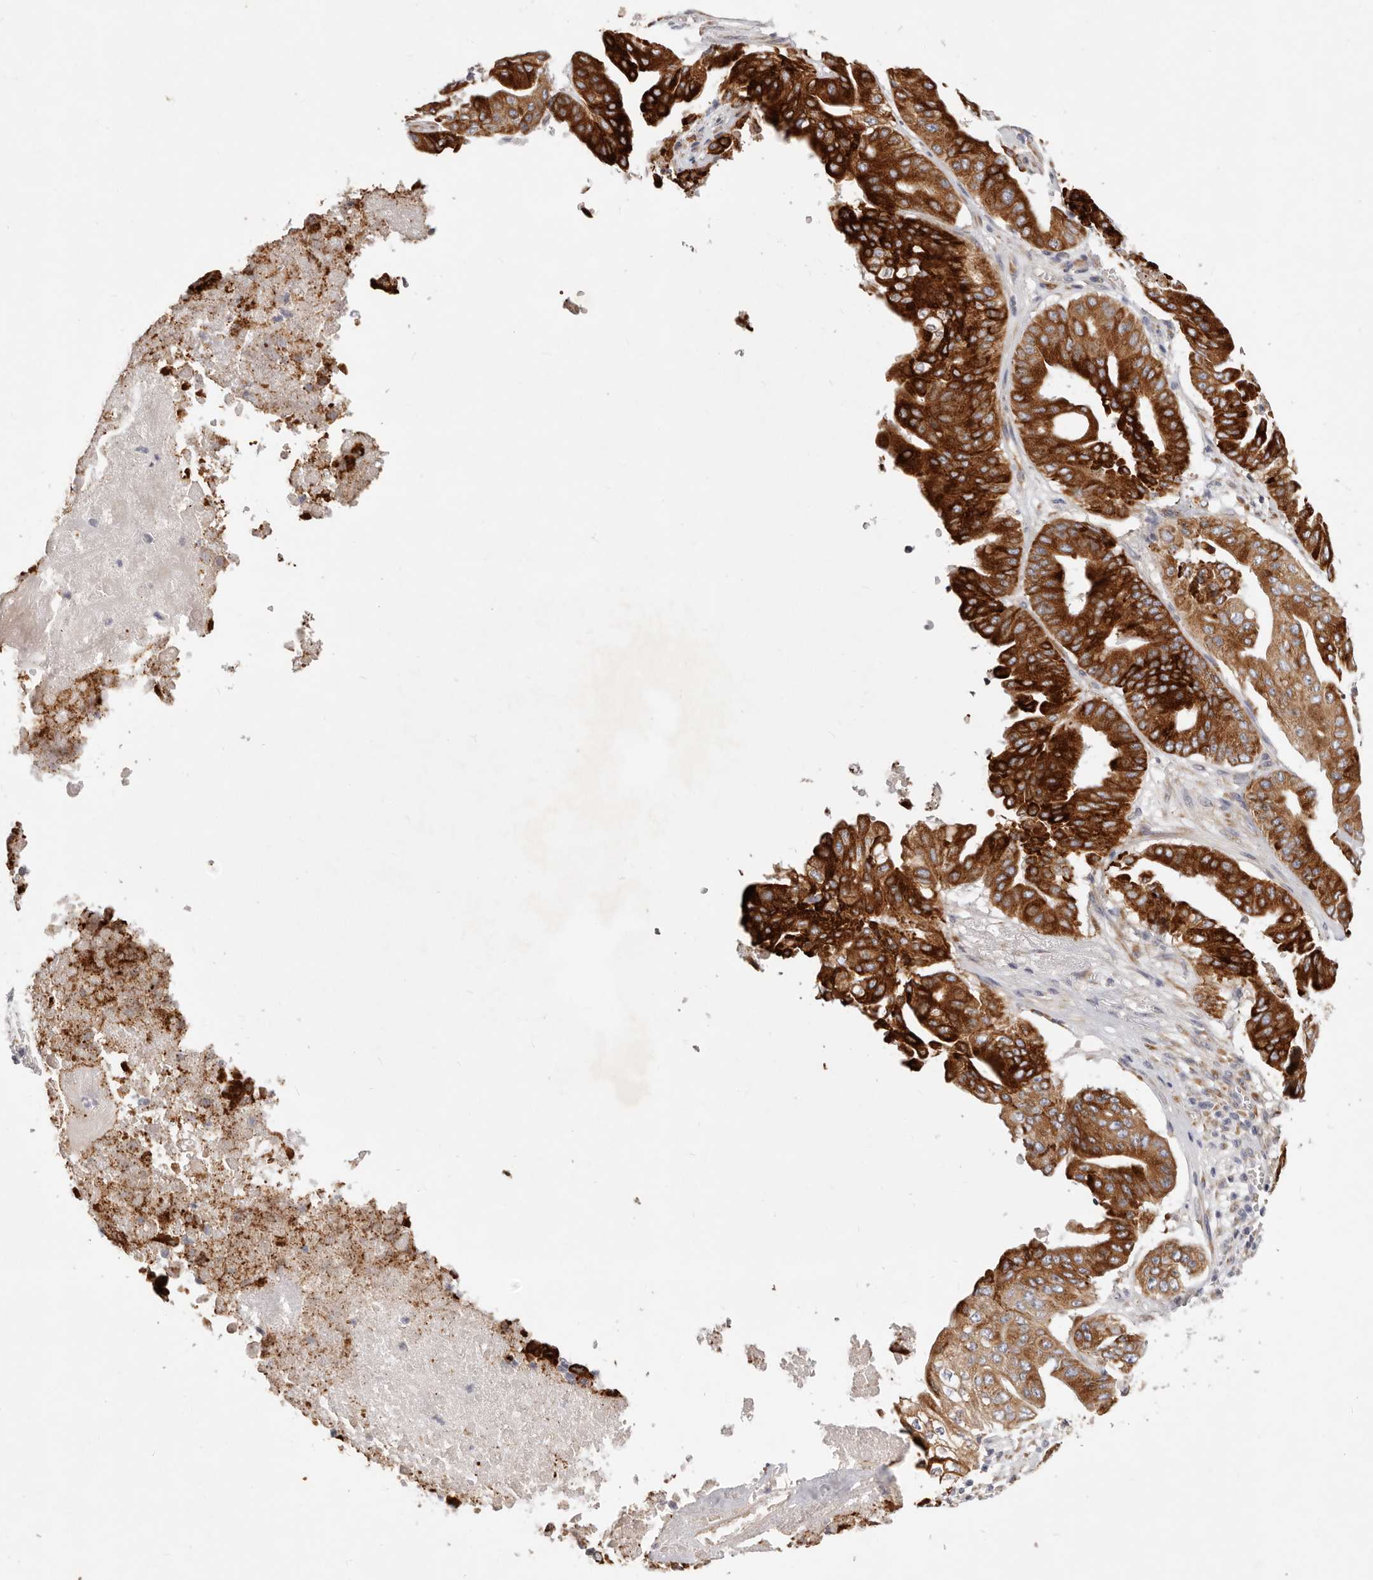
{"staining": {"intensity": "strong", "quantity": ">75%", "location": "cytoplasmic/membranous"}, "tissue": "pancreatic cancer", "cell_type": "Tumor cells", "image_type": "cancer", "snomed": [{"axis": "morphology", "description": "Adenocarcinoma, NOS"}, {"axis": "topography", "description": "Pancreas"}], "caption": "This photomicrograph demonstrates immunohistochemistry (IHC) staining of human adenocarcinoma (pancreatic), with high strong cytoplasmic/membranous staining in approximately >75% of tumor cells.", "gene": "TFB2M", "patient": {"sex": "female", "age": 77}}